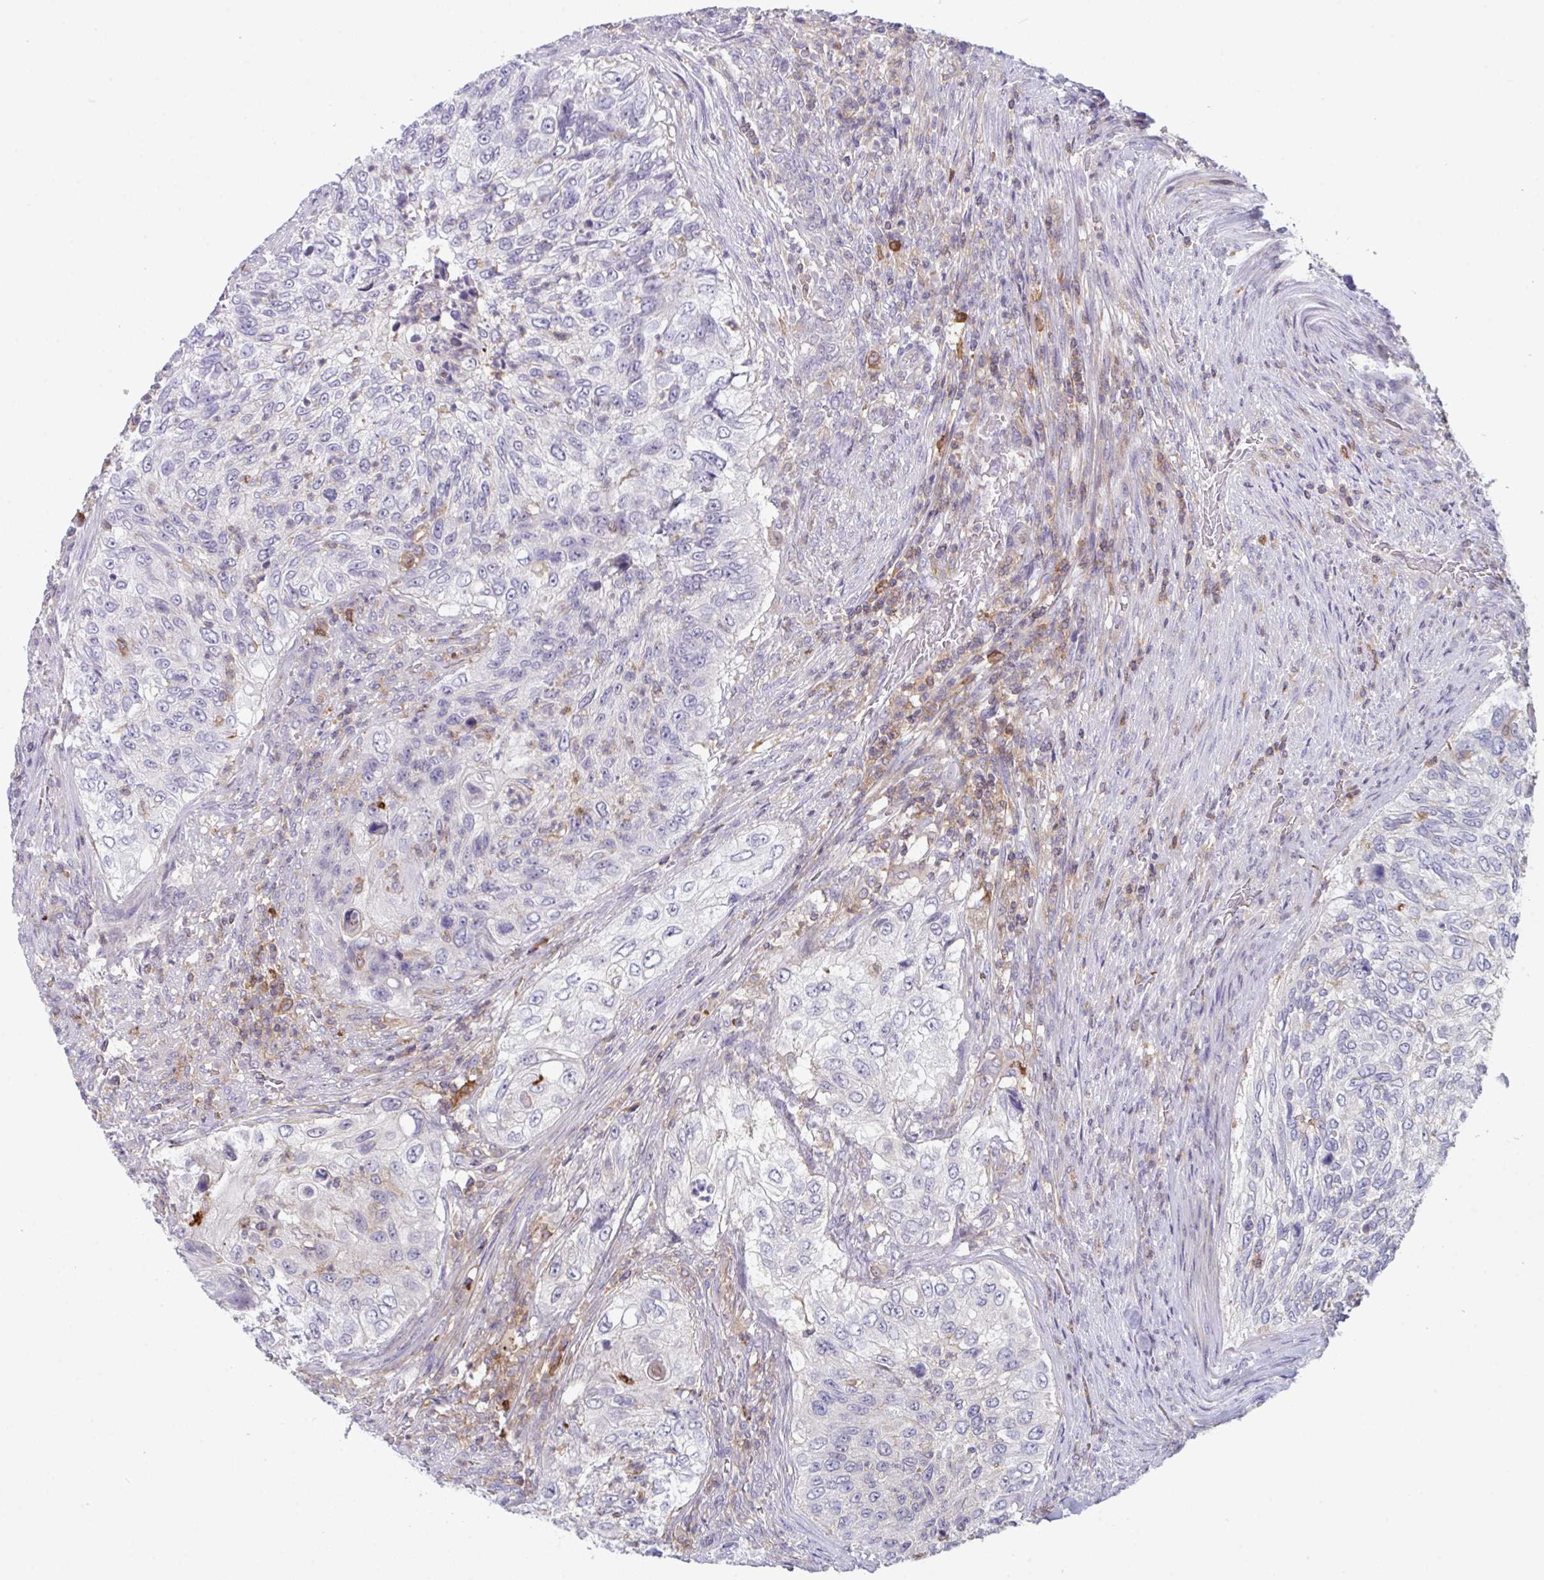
{"staining": {"intensity": "negative", "quantity": "none", "location": "none"}, "tissue": "urothelial cancer", "cell_type": "Tumor cells", "image_type": "cancer", "snomed": [{"axis": "morphology", "description": "Urothelial carcinoma, High grade"}, {"axis": "topography", "description": "Urinary bladder"}], "caption": "The image reveals no significant expression in tumor cells of urothelial carcinoma (high-grade).", "gene": "DISP2", "patient": {"sex": "female", "age": 60}}